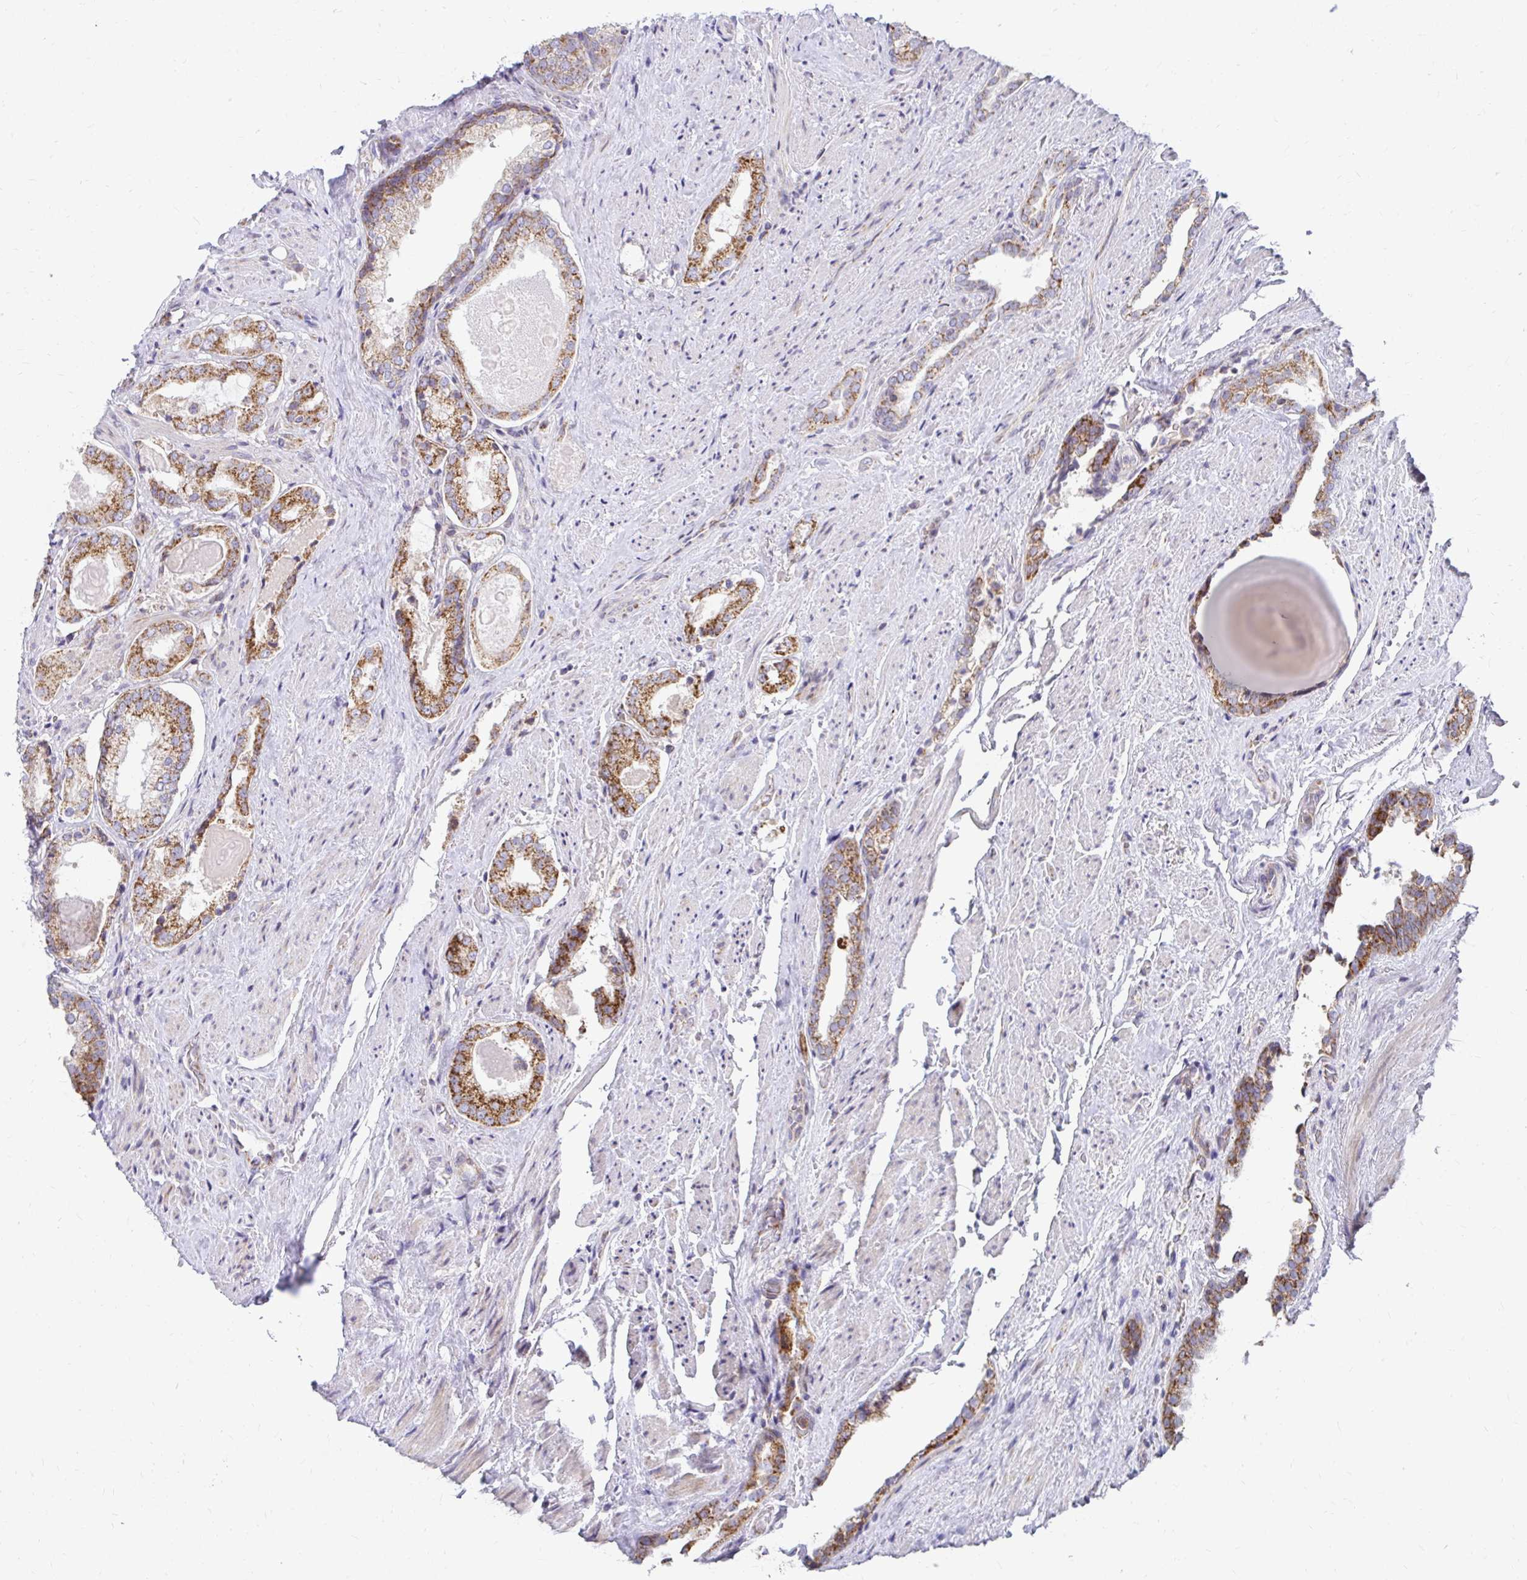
{"staining": {"intensity": "strong", "quantity": ">75%", "location": "cytoplasmic/membranous"}, "tissue": "prostate cancer", "cell_type": "Tumor cells", "image_type": "cancer", "snomed": [{"axis": "morphology", "description": "Adenocarcinoma, High grade"}, {"axis": "topography", "description": "Prostate"}], "caption": "Protein expression analysis of human prostate cancer reveals strong cytoplasmic/membranous expression in about >75% of tumor cells.", "gene": "EXOC5", "patient": {"sex": "male", "age": 65}}